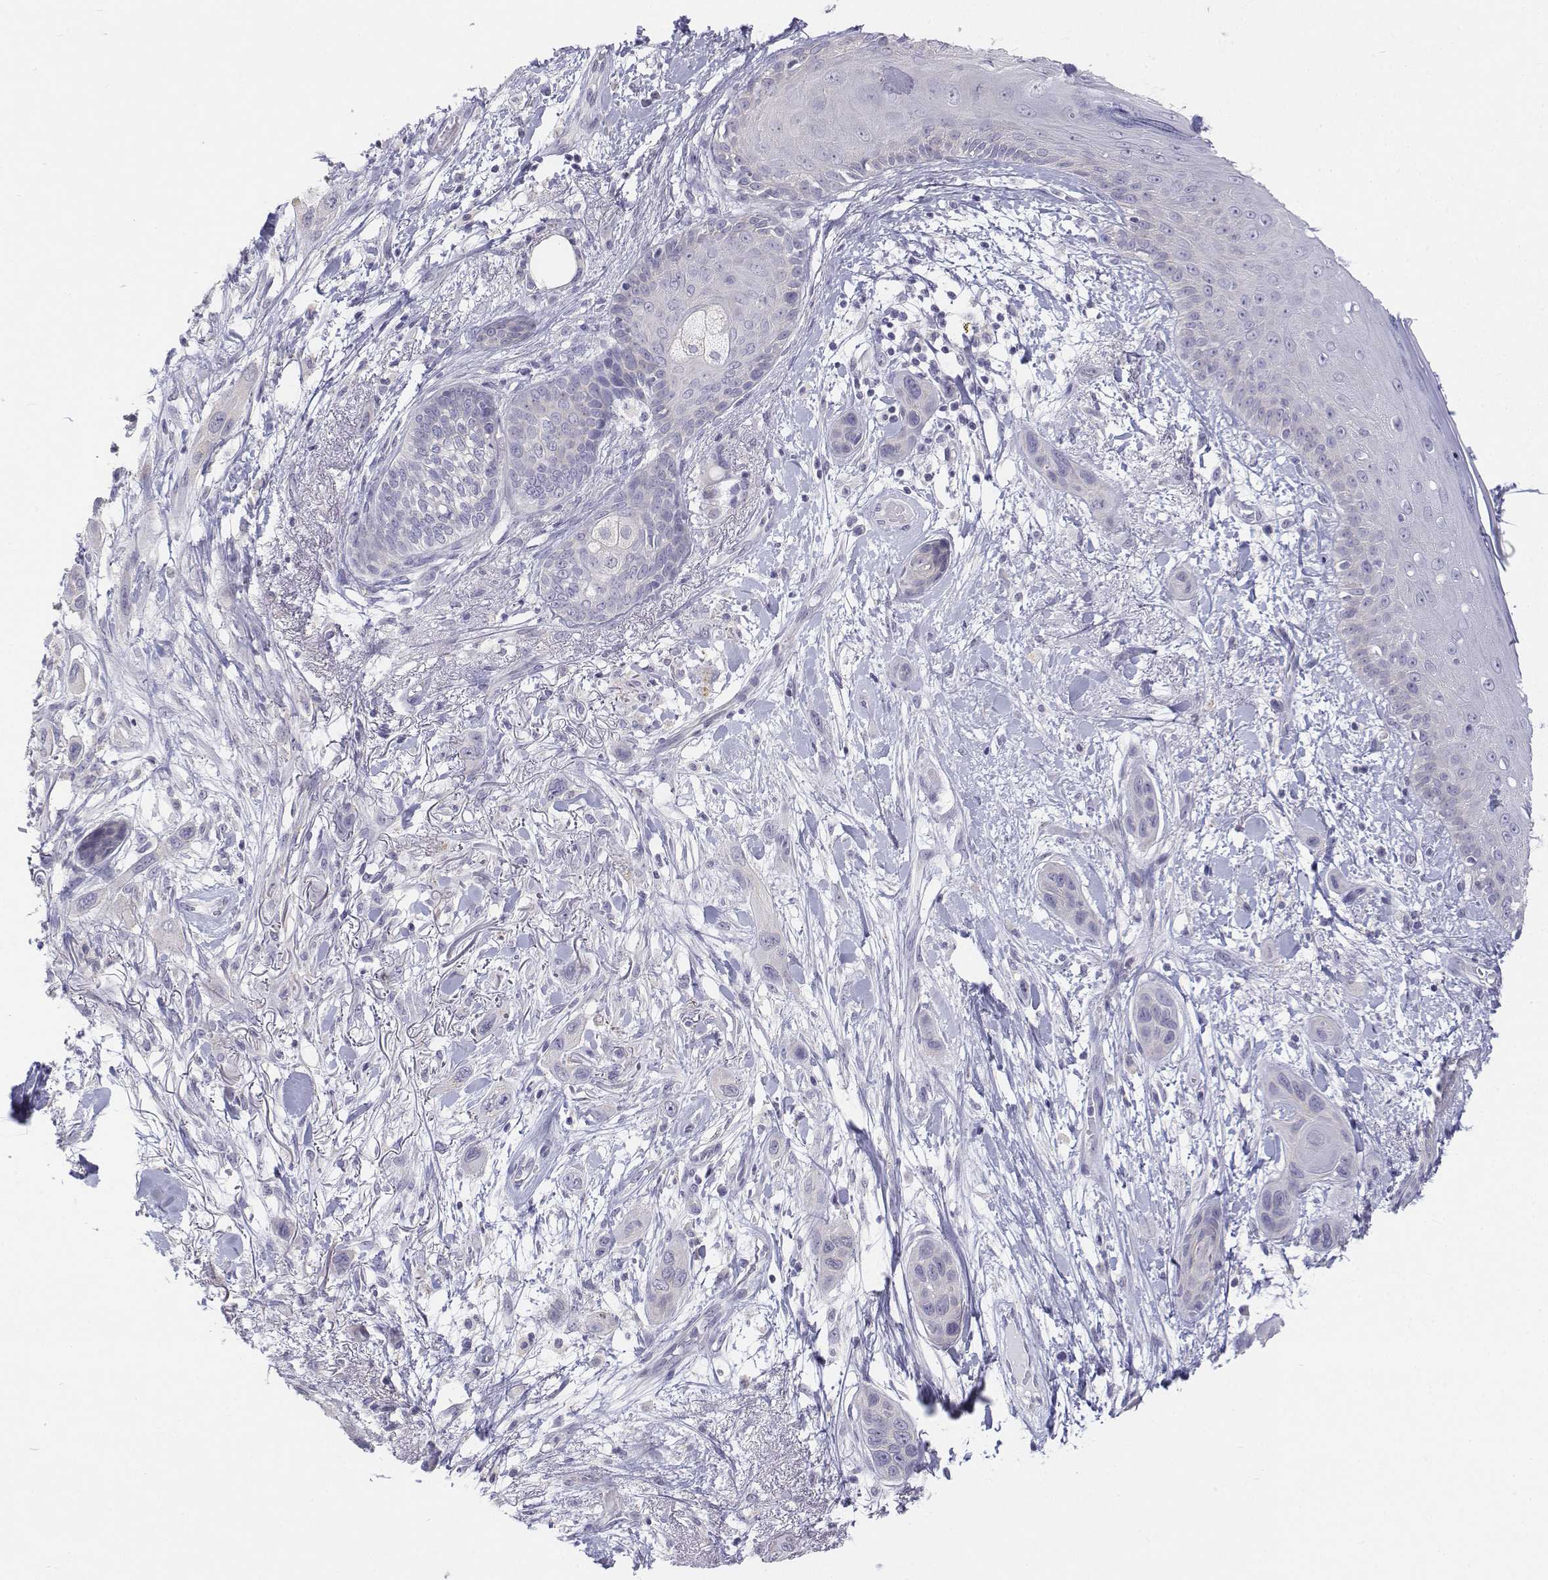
{"staining": {"intensity": "negative", "quantity": "none", "location": "none"}, "tissue": "skin cancer", "cell_type": "Tumor cells", "image_type": "cancer", "snomed": [{"axis": "morphology", "description": "Squamous cell carcinoma, NOS"}, {"axis": "topography", "description": "Skin"}], "caption": "An immunohistochemistry (IHC) image of skin cancer is shown. There is no staining in tumor cells of skin cancer.", "gene": "LGSN", "patient": {"sex": "male", "age": 79}}